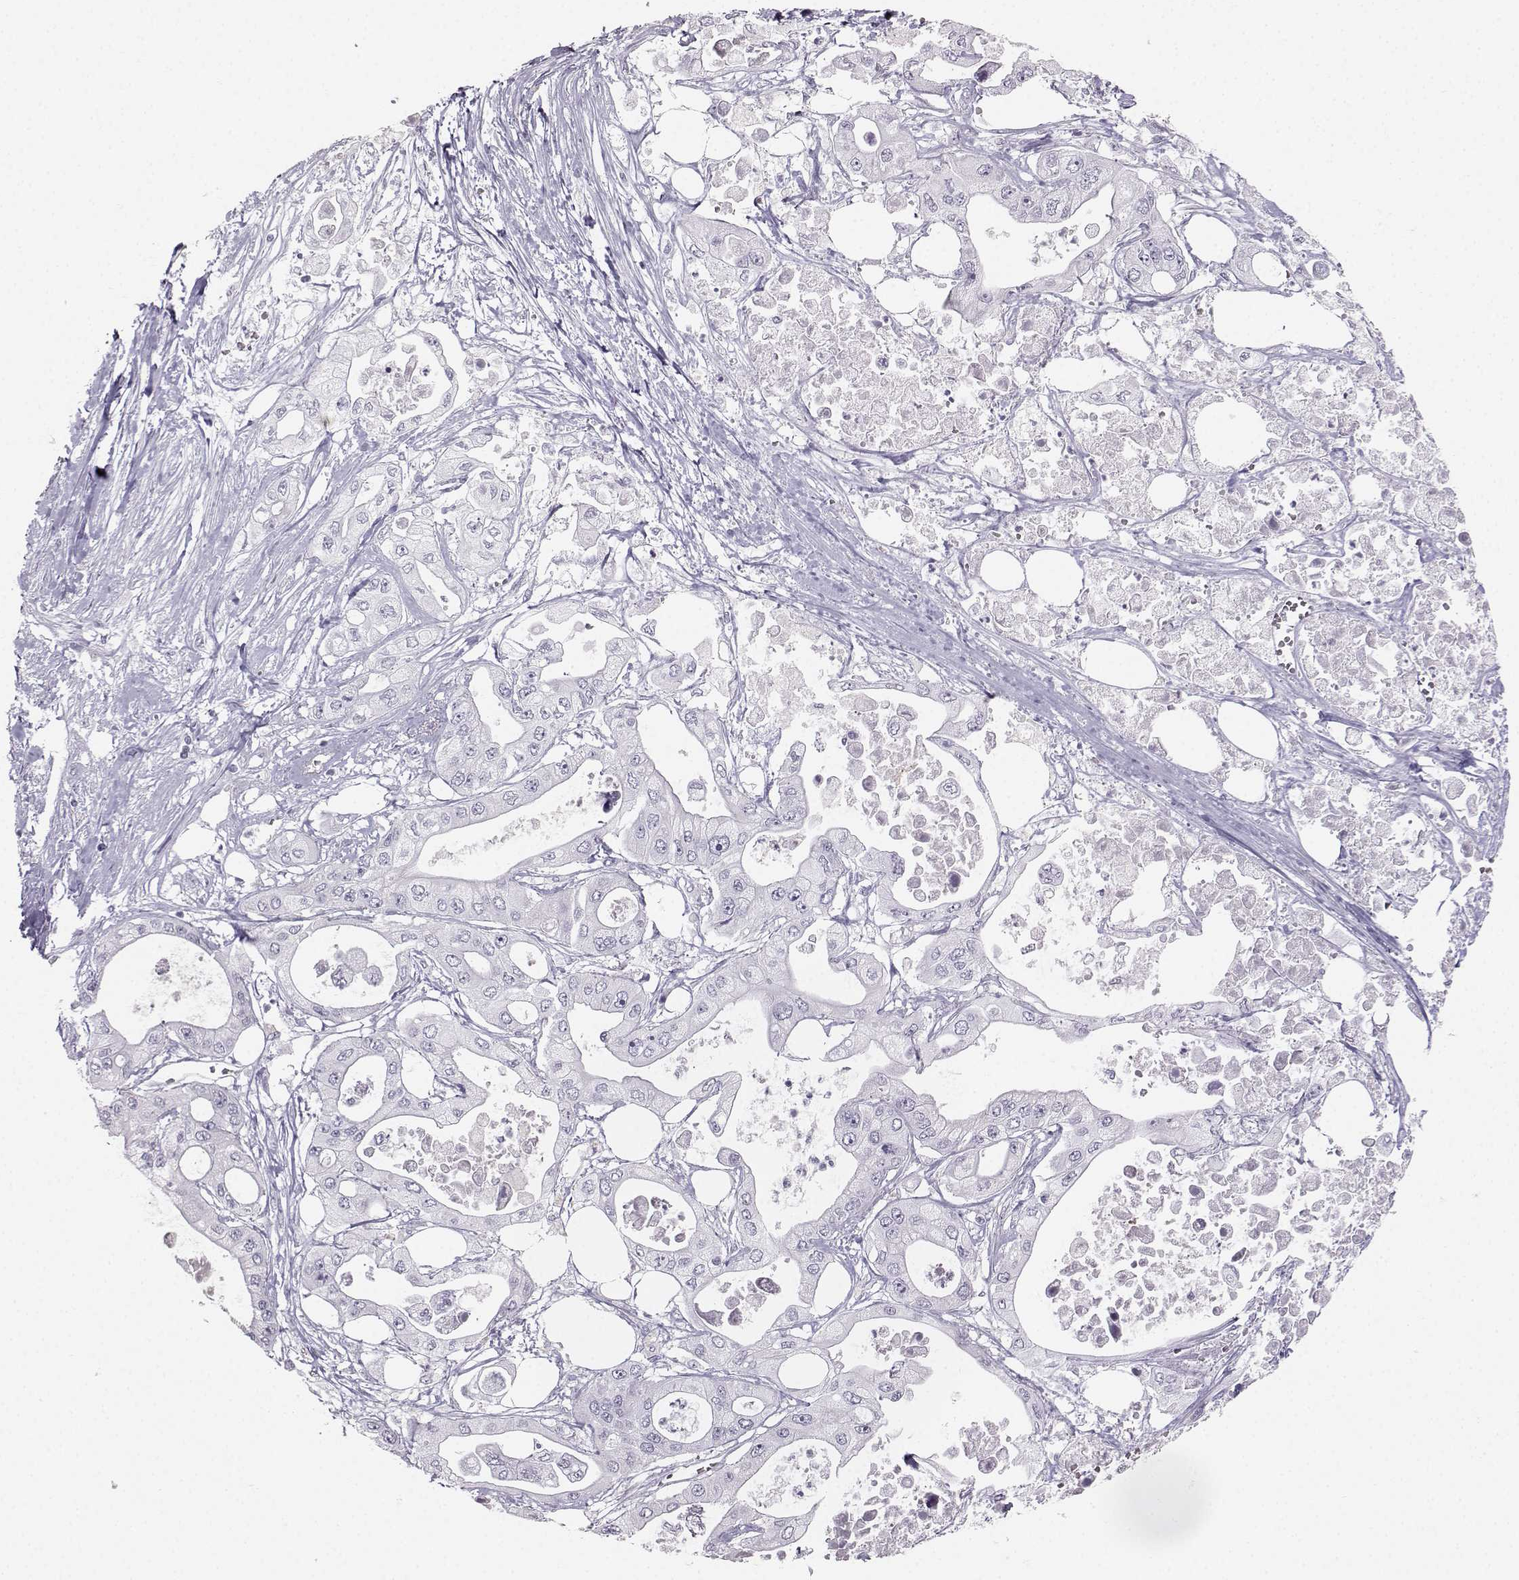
{"staining": {"intensity": "negative", "quantity": "none", "location": "none"}, "tissue": "pancreatic cancer", "cell_type": "Tumor cells", "image_type": "cancer", "snomed": [{"axis": "morphology", "description": "Adenocarcinoma, NOS"}, {"axis": "topography", "description": "Pancreas"}], "caption": "Protein analysis of pancreatic cancer (adenocarcinoma) displays no significant positivity in tumor cells.", "gene": "CASR", "patient": {"sex": "male", "age": 70}}